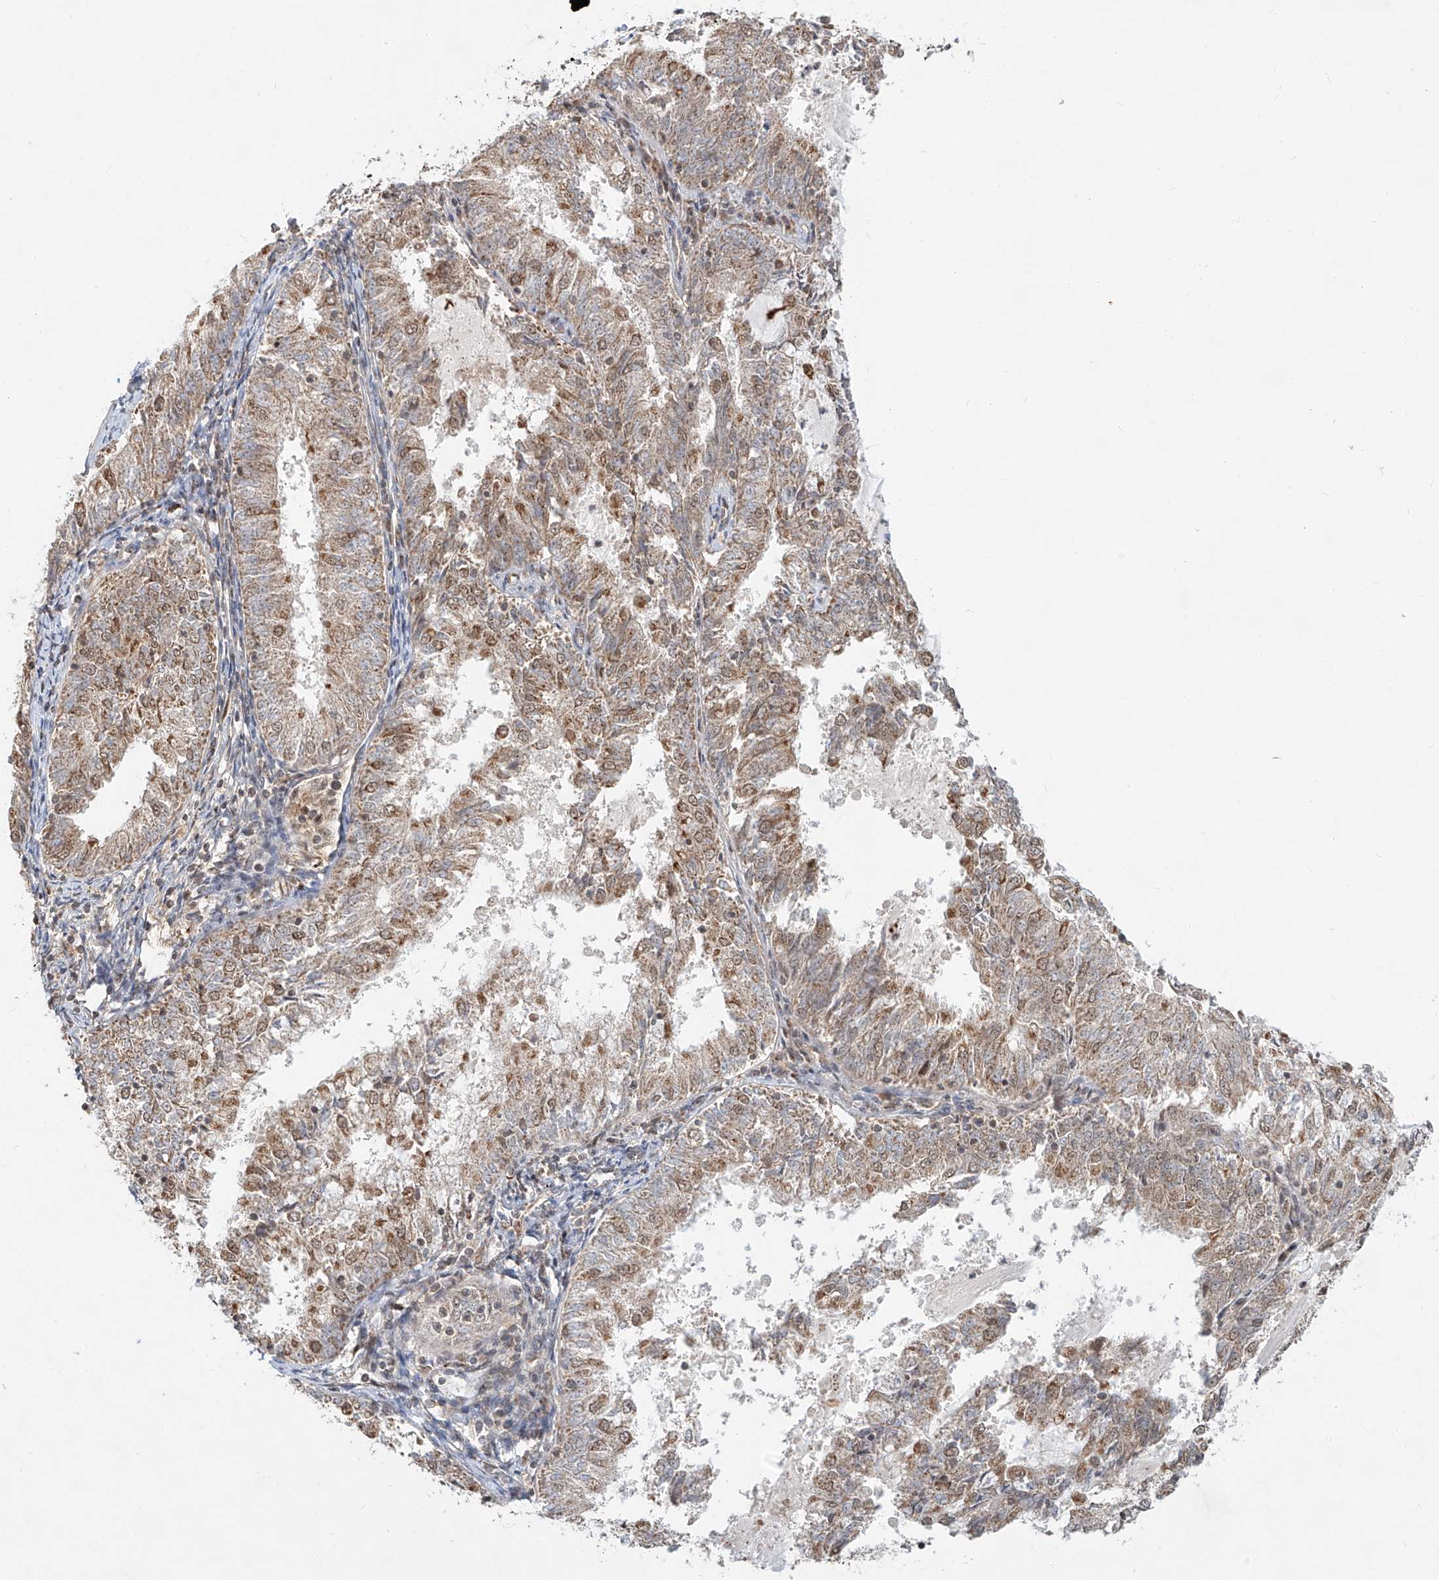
{"staining": {"intensity": "weak", "quantity": "25%-75%", "location": "cytoplasmic/membranous,nuclear"}, "tissue": "endometrial cancer", "cell_type": "Tumor cells", "image_type": "cancer", "snomed": [{"axis": "morphology", "description": "Adenocarcinoma, NOS"}, {"axis": "topography", "description": "Endometrium"}], "caption": "Weak cytoplasmic/membranous and nuclear protein expression is seen in about 25%-75% of tumor cells in endometrial adenocarcinoma.", "gene": "SYTL3", "patient": {"sex": "female", "age": 57}}